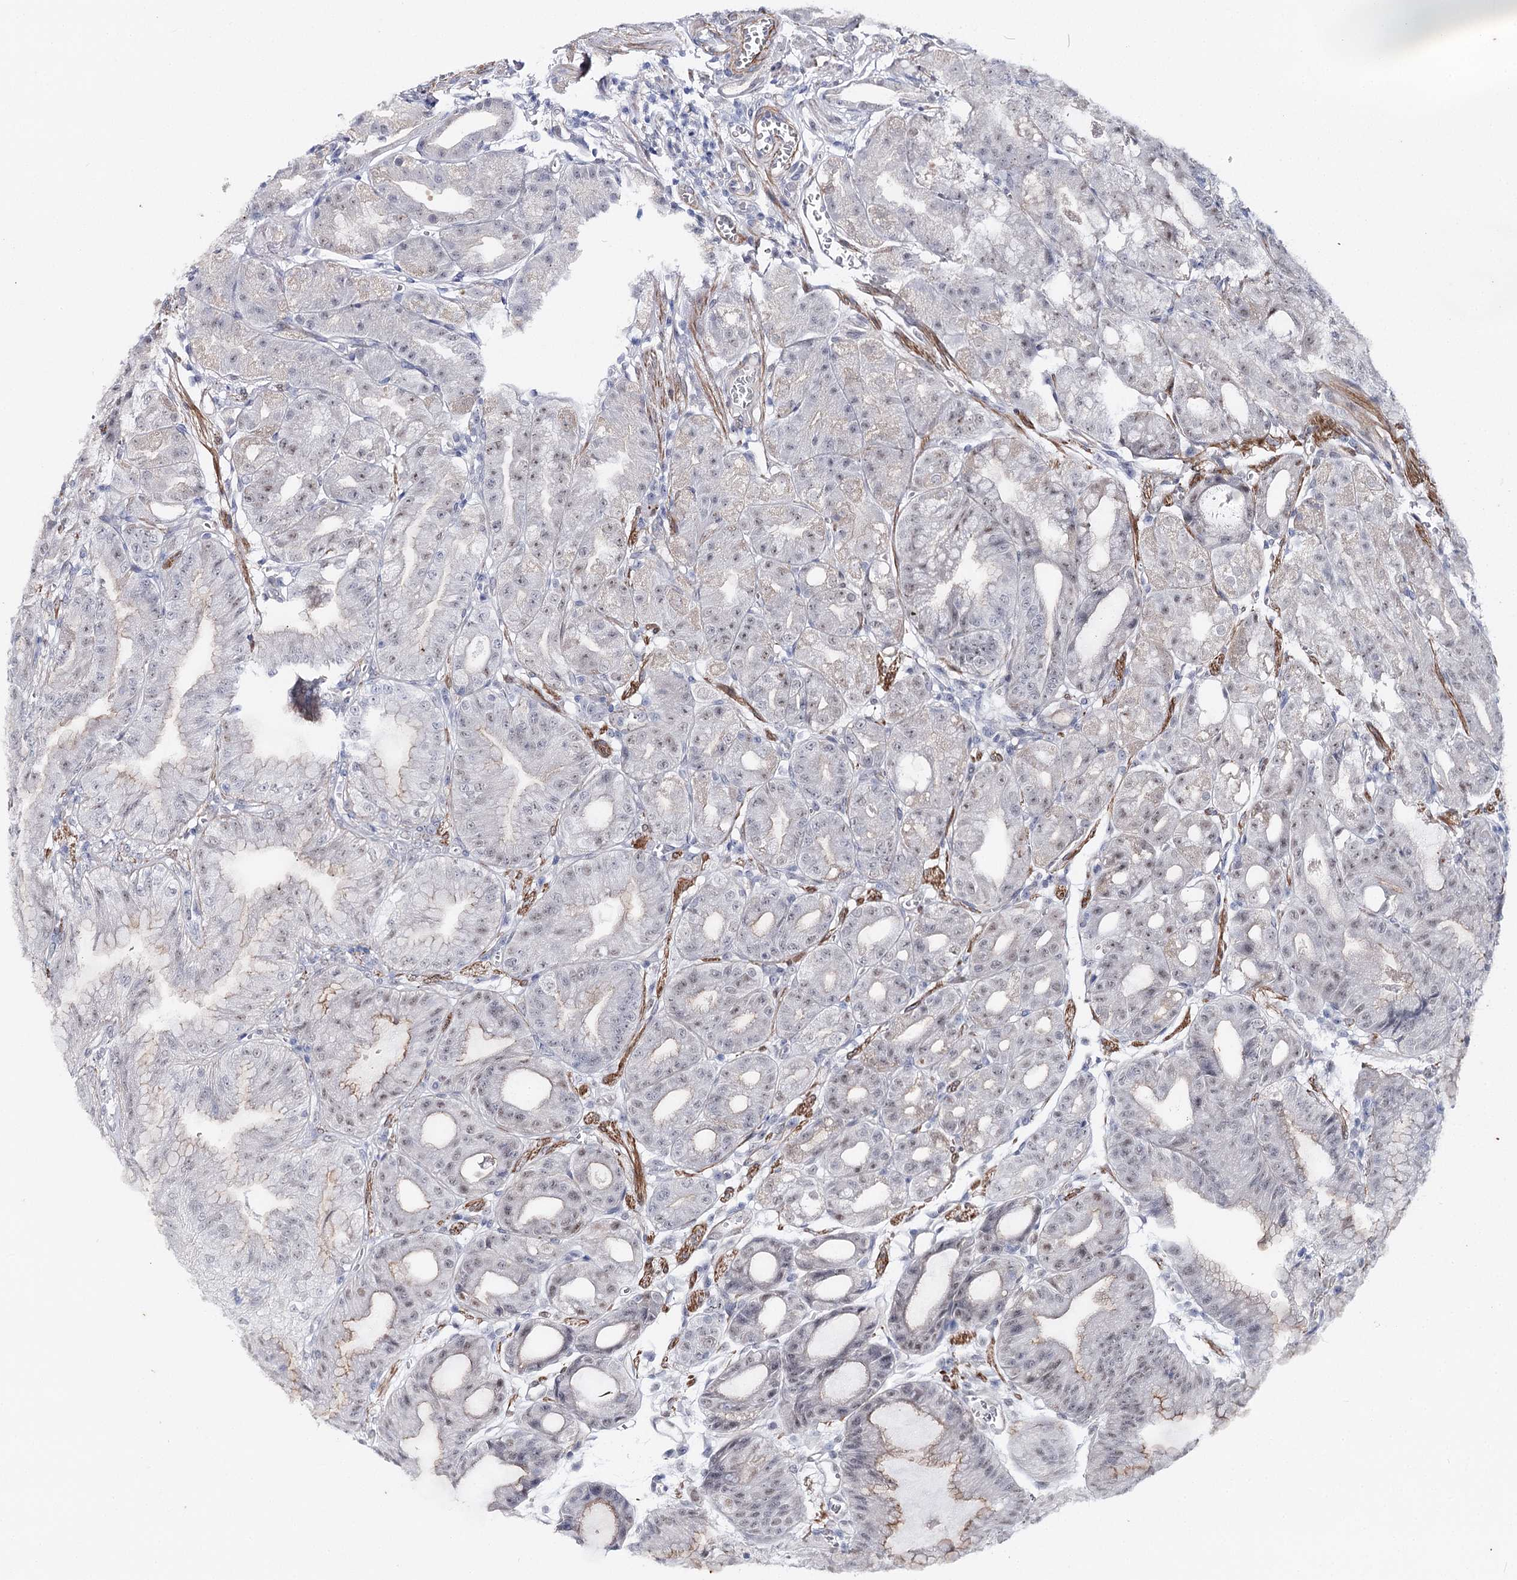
{"staining": {"intensity": "moderate", "quantity": "<25%", "location": "cytoplasmic/membranous"}, "tissue": "stomach", "cell_type": "Glandular cells", "image_type": "normal", "snomed": [{"axis": "morphology", "description": "Normal tissue, NOS"}, {"axis": "topography", "description": "Stomach, upper"}, {"axis": "topography", "description": "Stomach, lower"}], "caption": "Immunohistochemistry (DAB (3,3'-diaminobenzidine)) staining of normal human stomach reveals moderate cytoplasmic/membranous protein positivity in about <25% of glandular cells. (brown staining indicates protein expression, while blue staining denotes nuclei).", "gene": "AGXT2", "patient": {"sex": "male", "age": 71}}